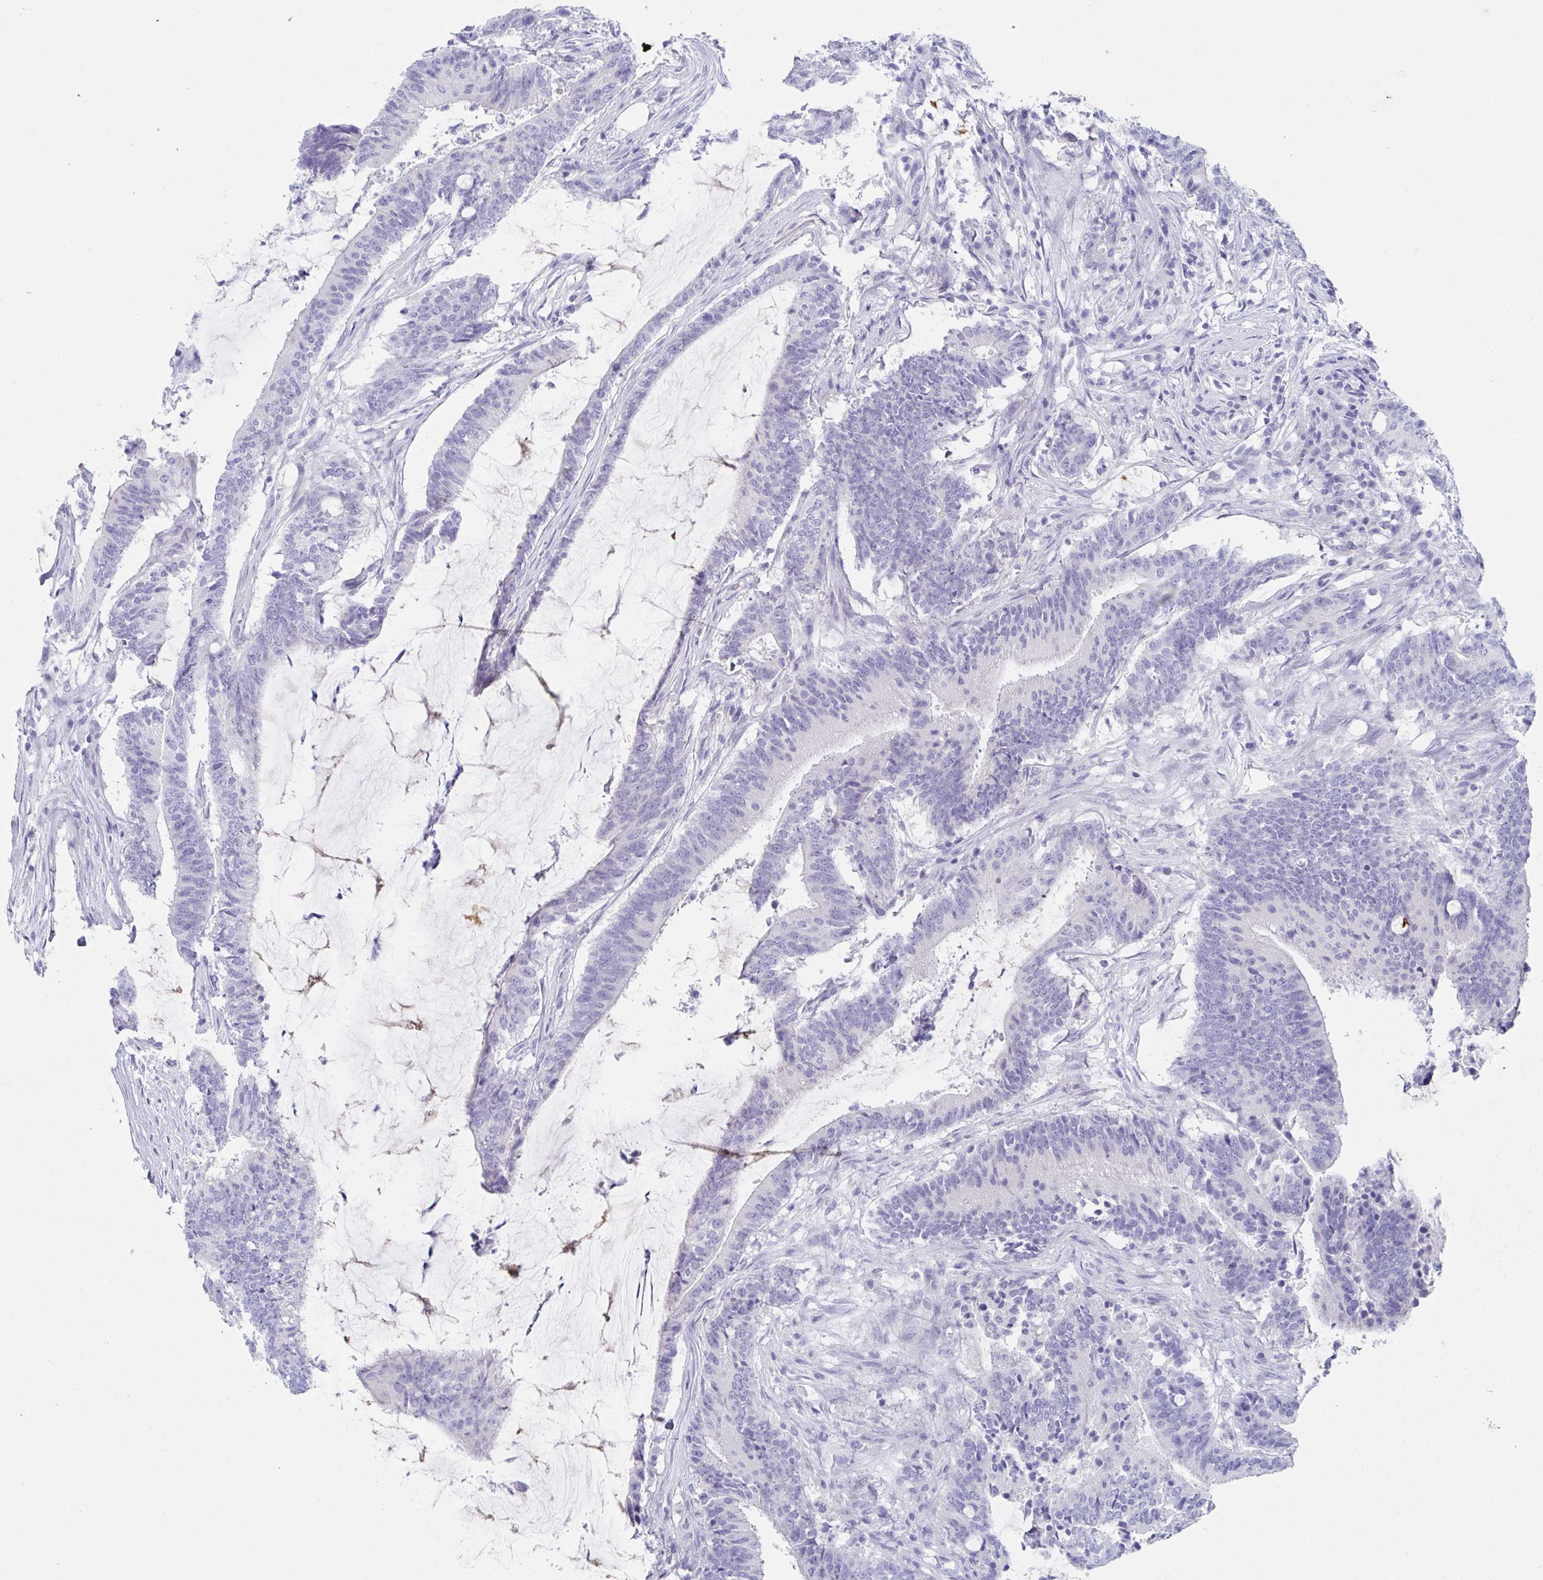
{"staining": {"intensity": "negative", "quantity": "none", "location": "none"}, "tissue": "colorectal cancer", "cell_type": "Tumor cells", "image_type": "cancer", "snomed": [{"axis": "morphology", "description": "Adenocarcinoma, NOS"}, {"axis": "topography", "description": "Colon"}], "caption": "IHC histopathology image of human adenocarcinoma (colorectal) stained for a protein (brown), which exhibits no expression in tumor cells.", "gene": "ZPBP", "patient": {"sex": "female", "age": 43}}